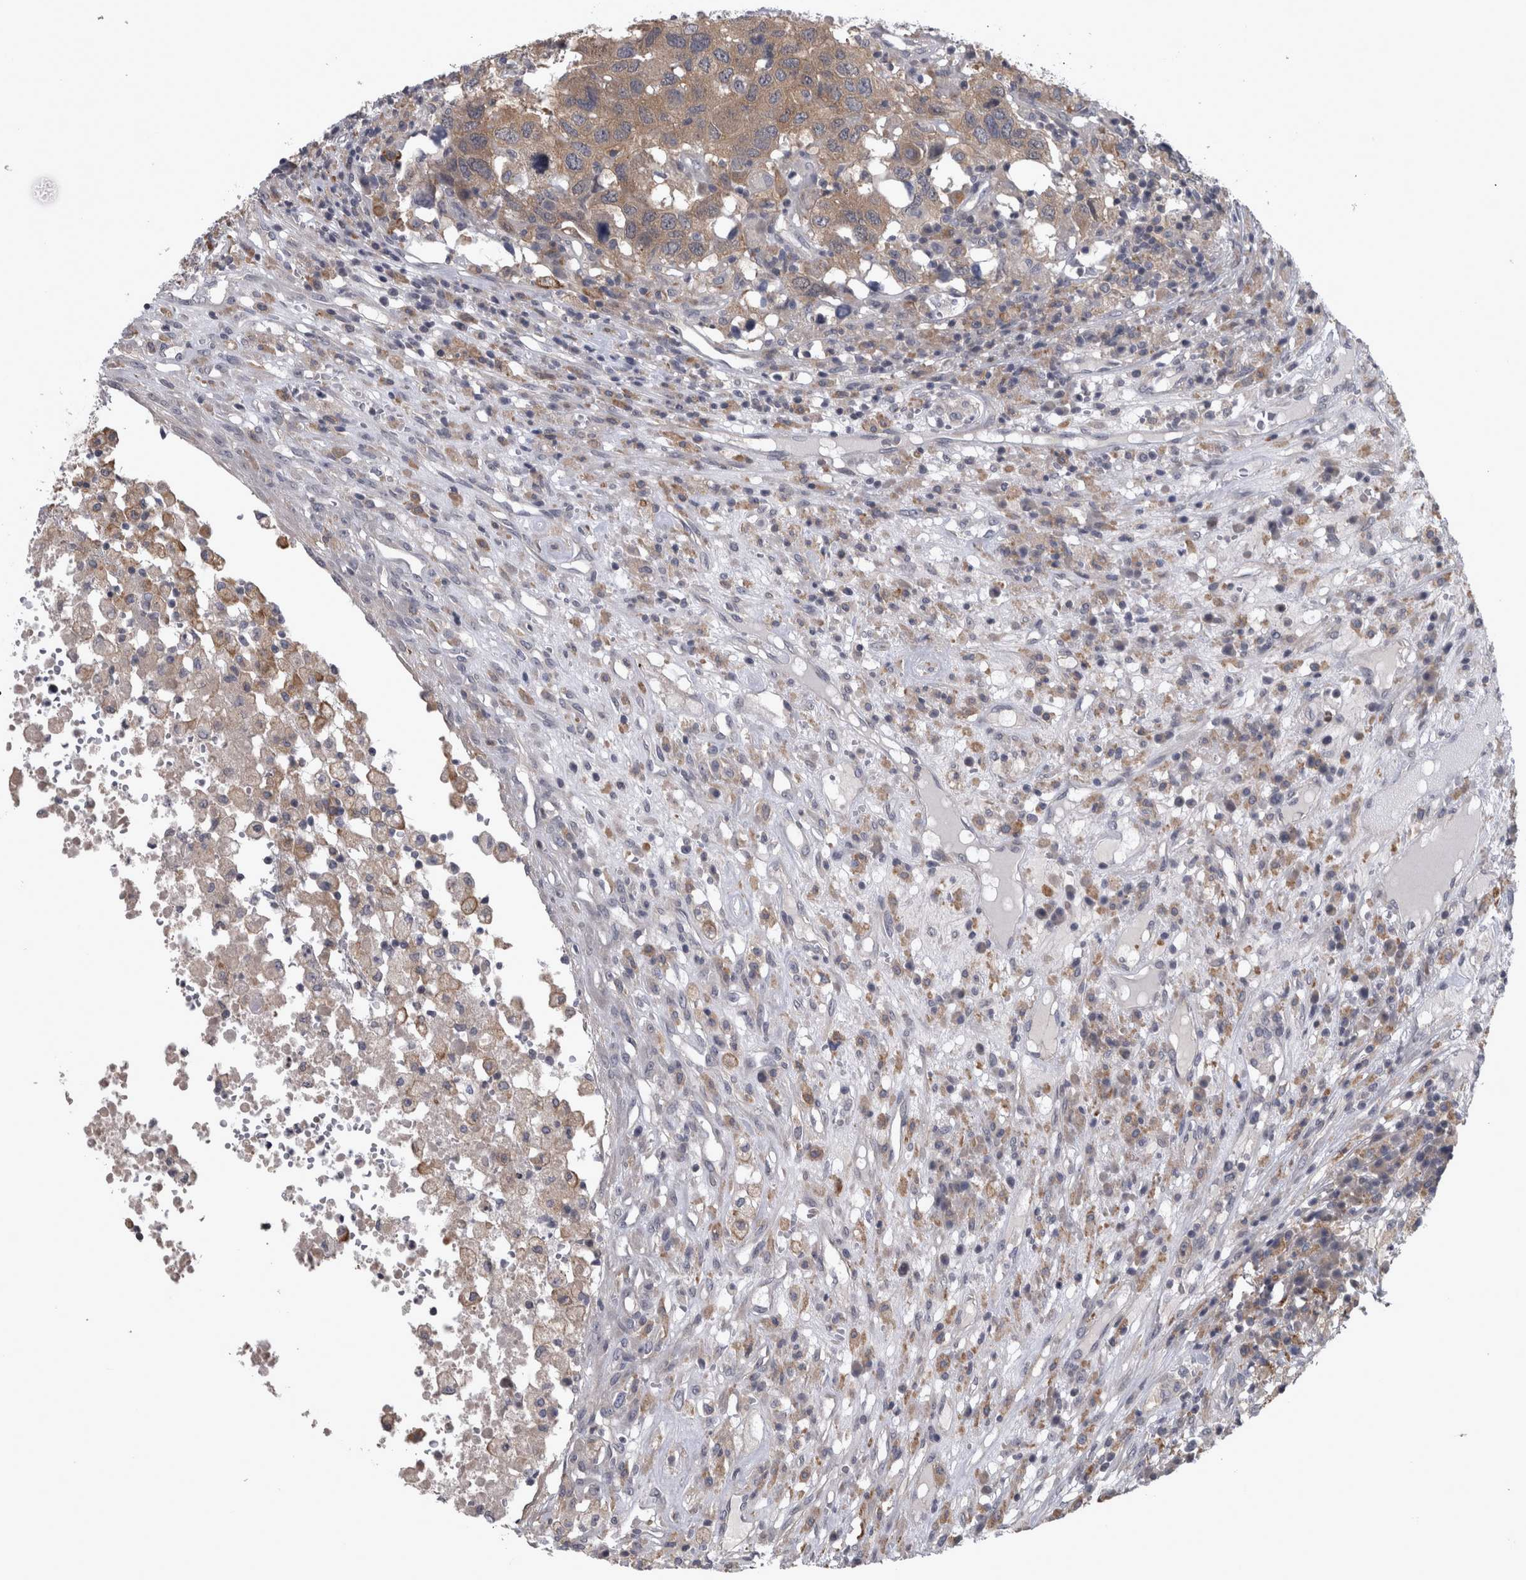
{"staining": {"intensity": "weak", "quantity": "25%-75%", "location": "cytoplasmic/membranous"}, "tissue": "head and neck cancer", "cell_type": "Tumor cells", "image_type": "cancer", "snomed": [{"axis": "morphology", "description": "Squamous cell carcinoma, NOS"}, {"axis": "topography", "description": "Head-Neck"}], "caption": "Brown immunohistochemical staining in squamous cell carcinoma (head and neck) displays weak cytoplasmic/membranous expression in about 25%-75% of tumor cells.", "gene": "PRKCI", "patient": {"sex": "male", "age": 66}}